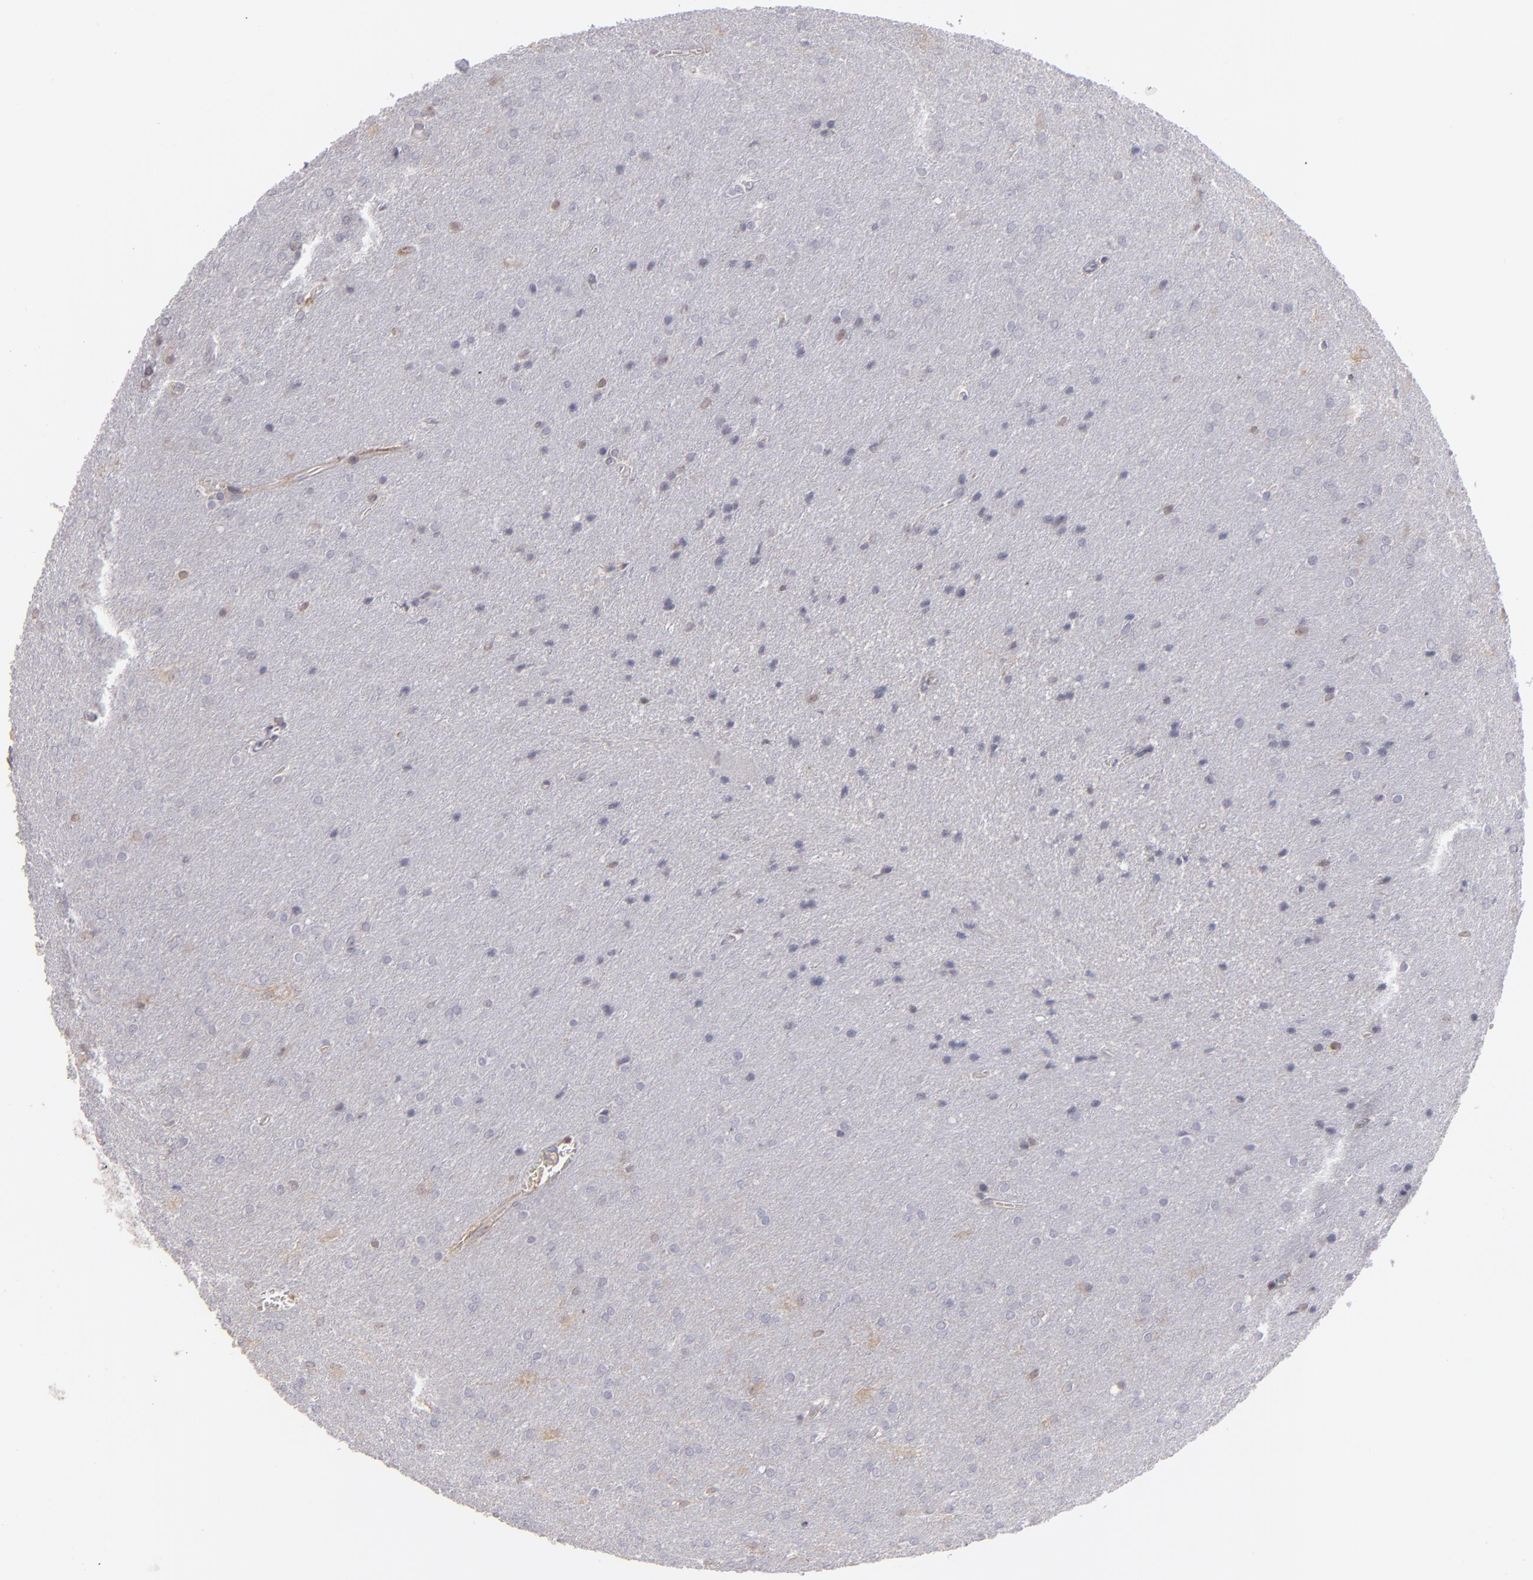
{"staining": {"intensity": "weak", "quantity": "<25%", "location": "cytoplasmic/membranous"}, "tissue": "glioma", "cell_type": "Tumor cells", "image_type": "cancer", "snomed": [{"axis": "morphology", "description": "Glioma, malignant, Low grade"}, {"axis": "topography", "description": "Brain"}], "caption": "High magnification brightfield microscopy of malignant glioma (low-grade) stained with DAB (brown) and counterstained with hematoxylin (blue): tumor cells show no significant expression.", "gene": "SEMA3G", "patient": {"sex": "female", "age": 32}}